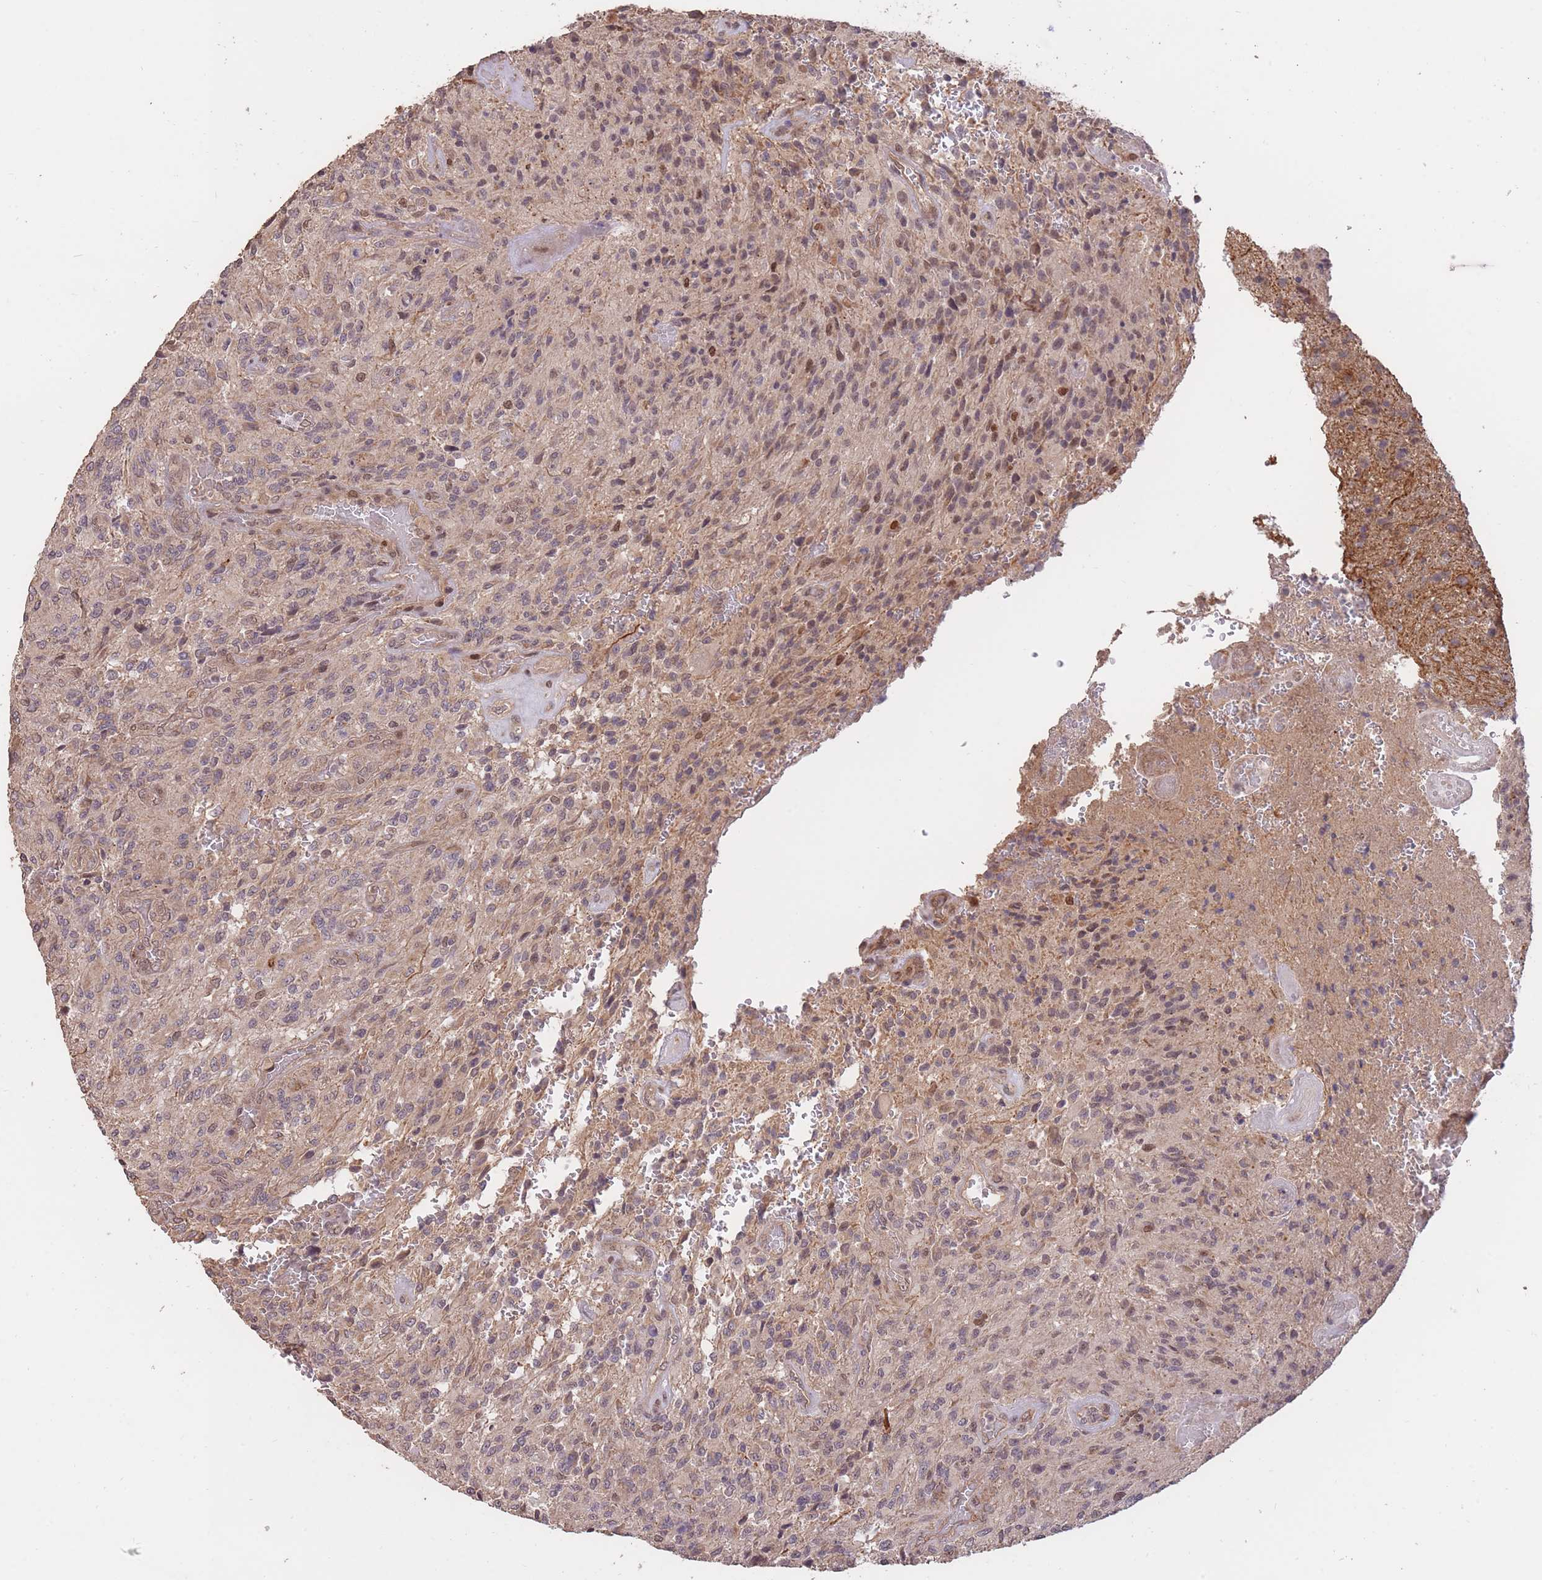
{"staining": {"intensity": "weak", "quantity": "<25%", "location": "nuclear"}, "tissue": "glioma", "cell_type": "Tumor cells", "image_type": "cancer", "snomed": [{"axis": "morphology", "description": "Normal tissue, NOS"}, {"axis": "morphology", "description": "Glioma, malignant, High grade"}, {"axis": "topography", "description": "Cerebral cortex"}], "caption": "Immunohistochemistry of glioma shows no expression in tumor cells. (DAB (3,3'-diaminobenzidine) immunohistochemistry (IHC) with hematoxylin counter stain).", "gene": "RGS14", "patient": {"sex": "male", "age": 56}}